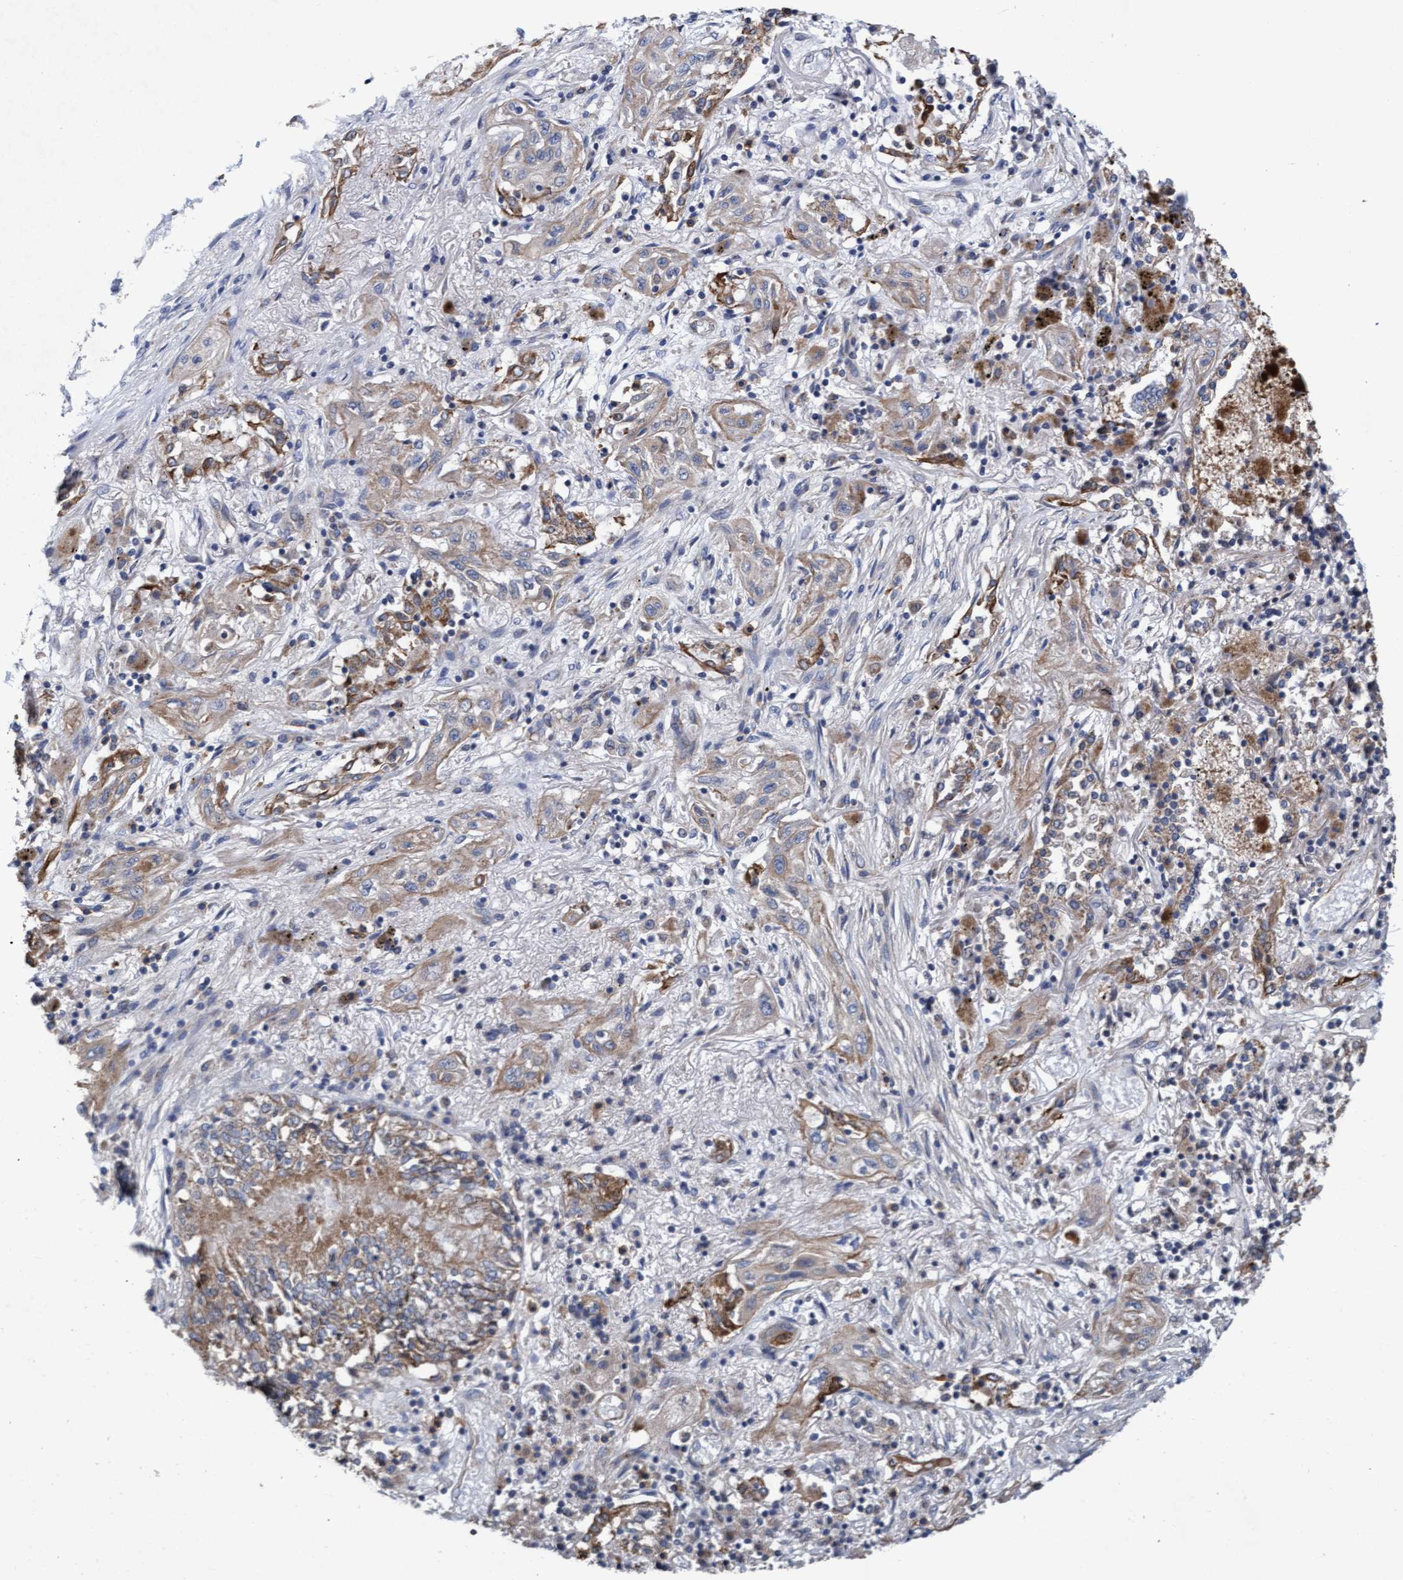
{"staining": {"intensity": "moderate", "quantity": "<25%", "location": "cytoplasmic/membranous"}, "tissue": "lung cancer", "cell_type": "Tumor cells", "image_type": "cancer", "snomed": [{"axis": "morphology", "description": "Squamous cell carcinoma, NOS"}, {"axis": "topography", "description": "Lung"}], "caption": "This histopathology image shows immunohistochemistry (IHC) staining of lung squamous cell carcinoma, with low moderate cytoplasmic/membranous staining in approximately <25% of tumor cells.", "gene": "MRPL38", "patient": {"sex": "female", "age": 47}}